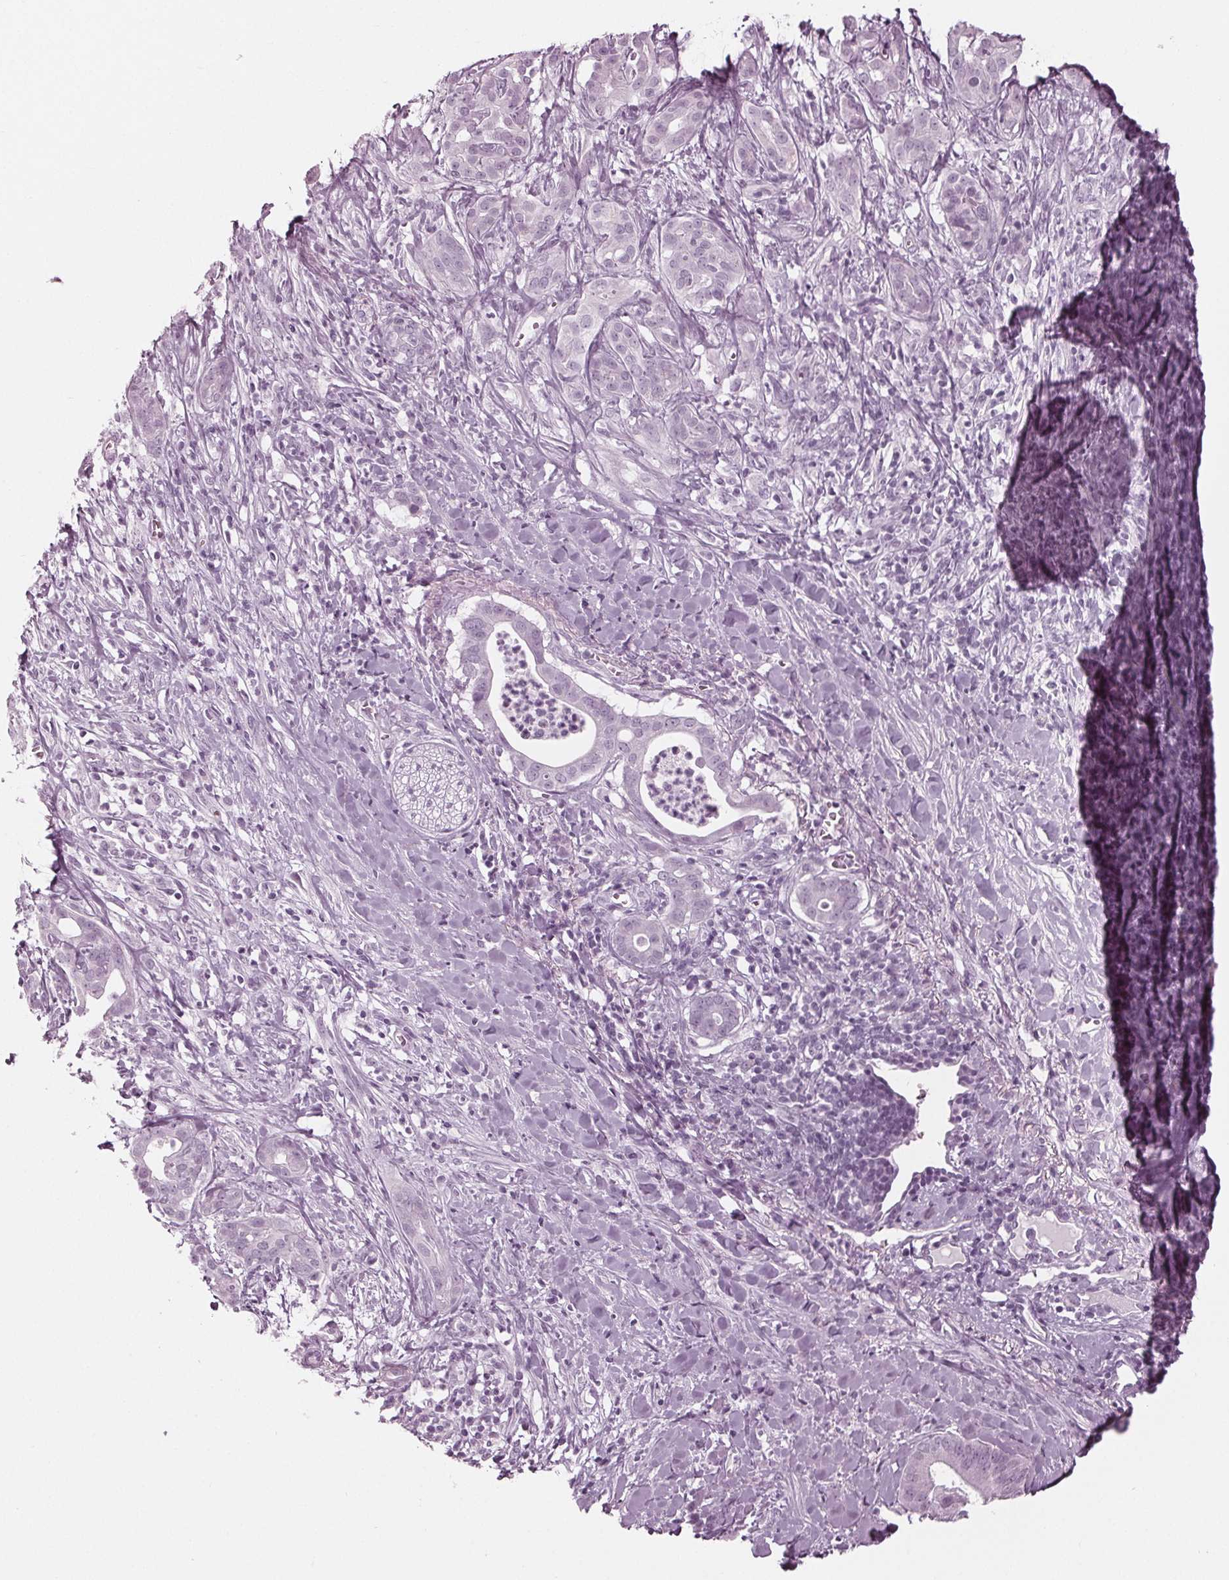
{"staining": {"intensity": "negative", "quantity": "none", "location": "none"}, "tissue": "pancreatic cancer", "cell_type": "Tumor cells", "image_type": "cancer", "snomed": [{"axis": "morphology", "description": "Adenocarcinoma, NOS"}, {"axis": "topography", "description": "Pancreas"}], "caption": "Immunohistochemistry histopathology image of neoplastic tissue: adenocarcinoma (pancreatic) stained with DAB demonstrates no significant protein expression in tumor cells.", "gene": "KRT28", "patient": {"sex": "male", "age": 61}}